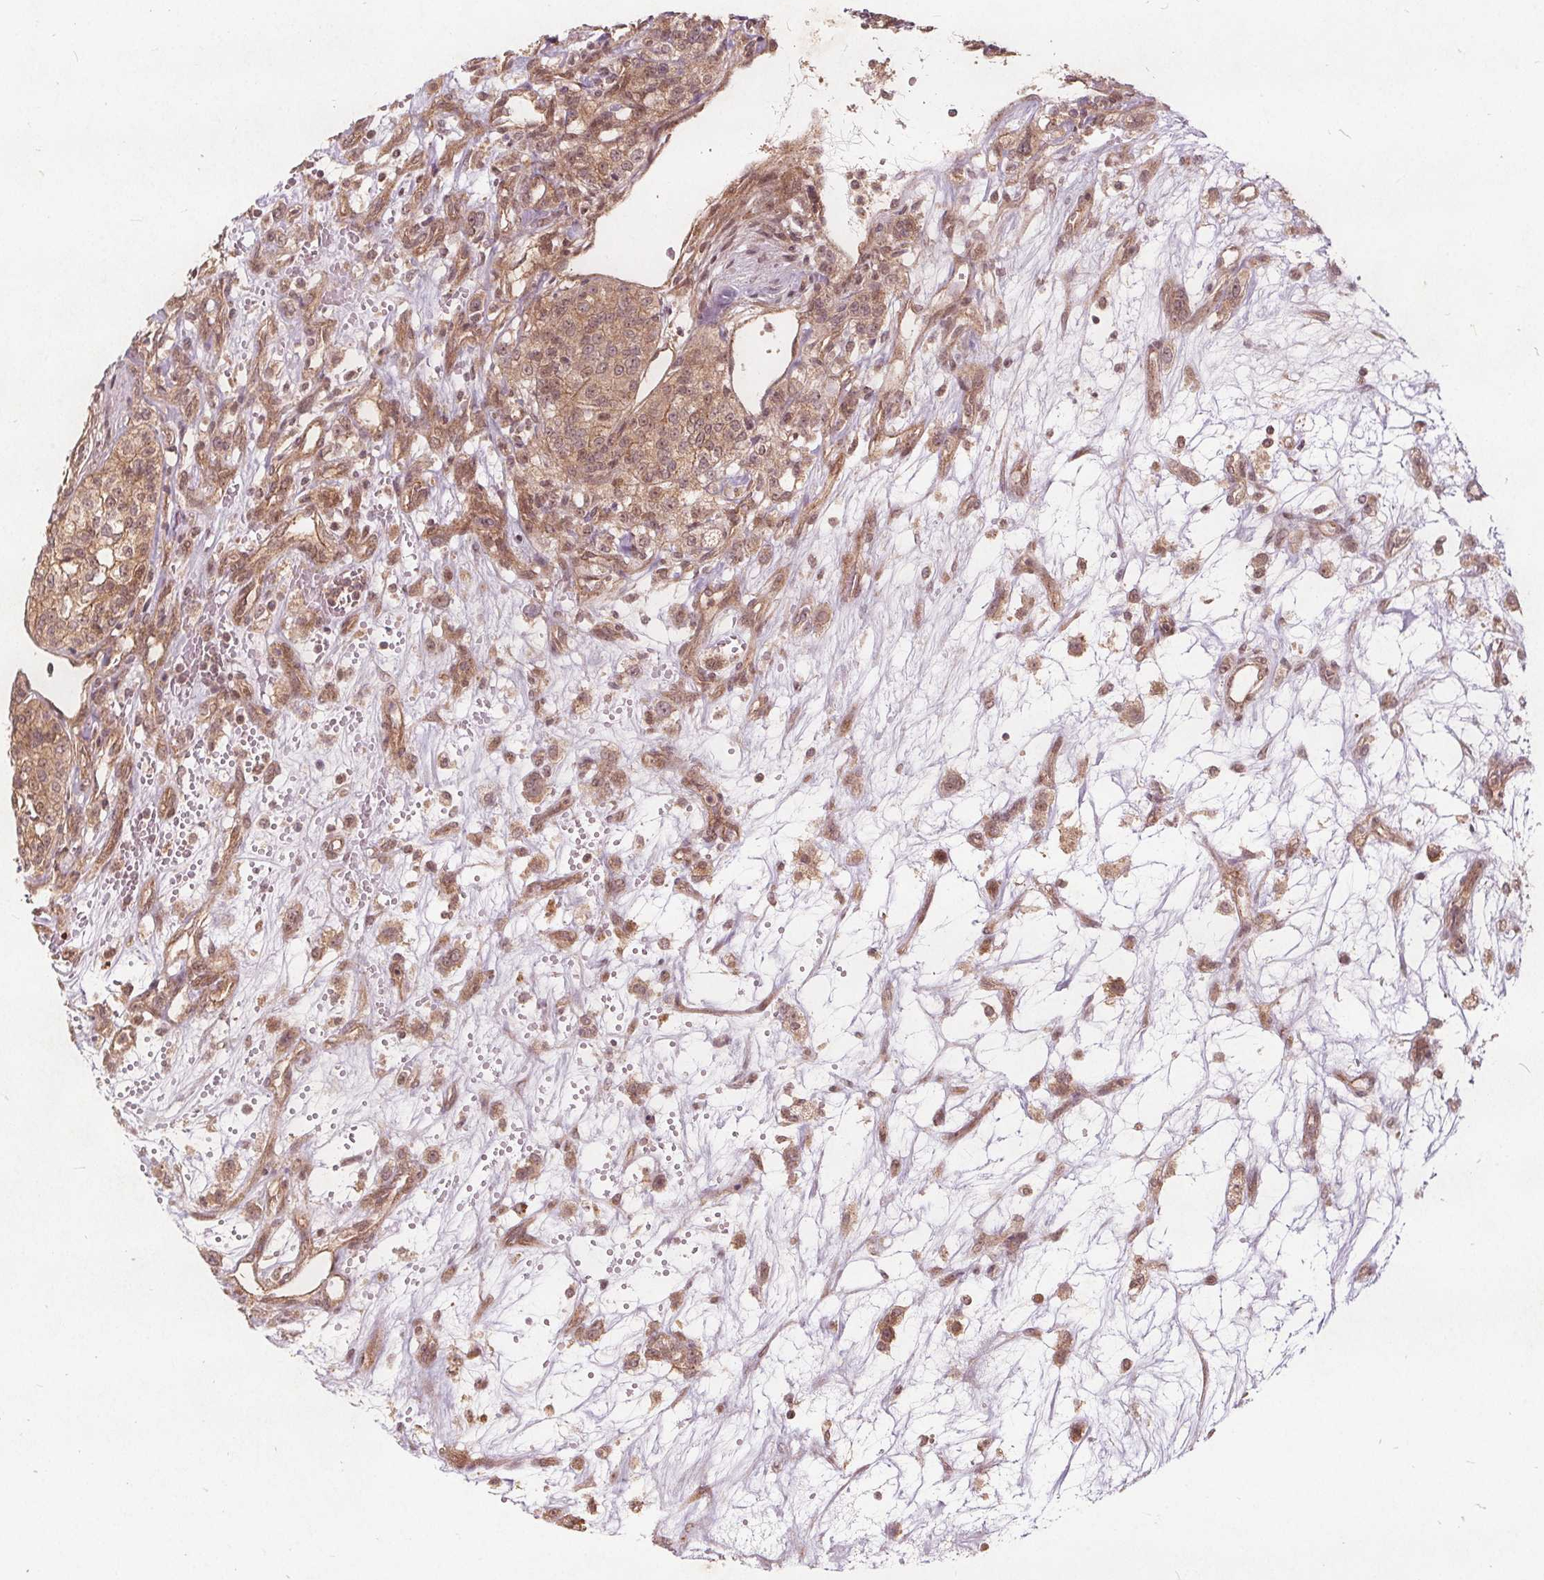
{"staining": {"intensity": "weak", "quantity": ">75%", "location": "cytoplasmic/membranous"}, "tissue": "renal cancer", "cell_type": "Tumor cells", "image_type": "cancer", "snomed": [{"axis": "morphology", "description": "Adenocarcinoma, NOS"}, {"axis": "topography", "description": "Kidney"}], "caption": "Human adenocarcinoma (renal) stained for a protein (brown) demonstrates weak cytoplasmic/membranous positive staining in about >75% of tumor cells.", "gene": "PPP1CB", "patient": {"sex": "female", "age": 63}}